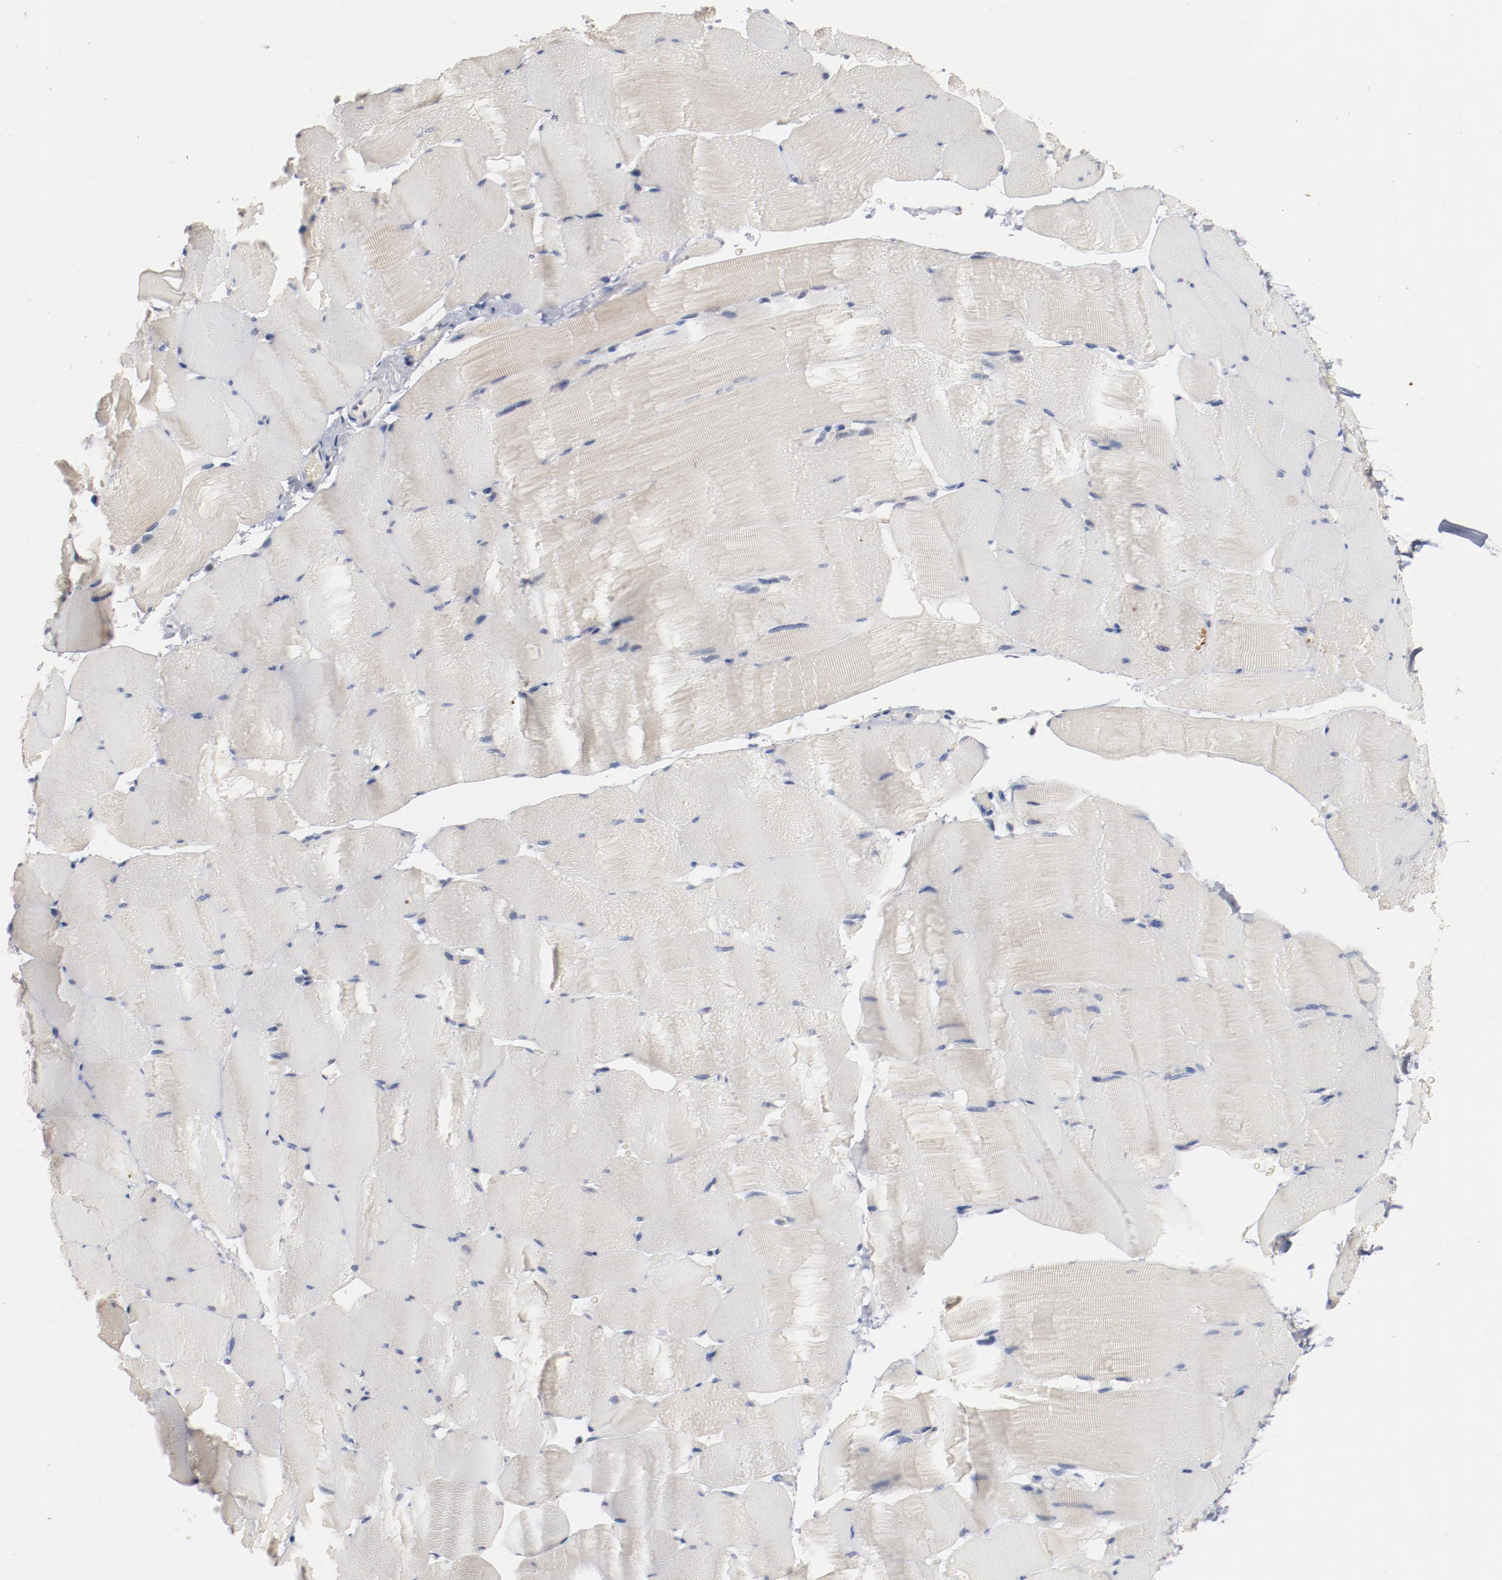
{"staining": {"intensity": "negative", "quantity": "none", "location": "none"}, "tissue": "skeletal muscle", "cell_type": "Myocytes", "image_type": "normal", "snomed": [{"axis": "morphology", "description": "Normal tissue, NOS"}, {"axis": "topography", "description": "Skeletal muscle"}], "caption": "DAB (3,3'-diaminobenzidine) immunohistochemical staining of normal human skeletal muscle exhibits no significant expression in myocytes.", "gene": "ERICH1", "patient": {"sex": "male", "age": 62}}